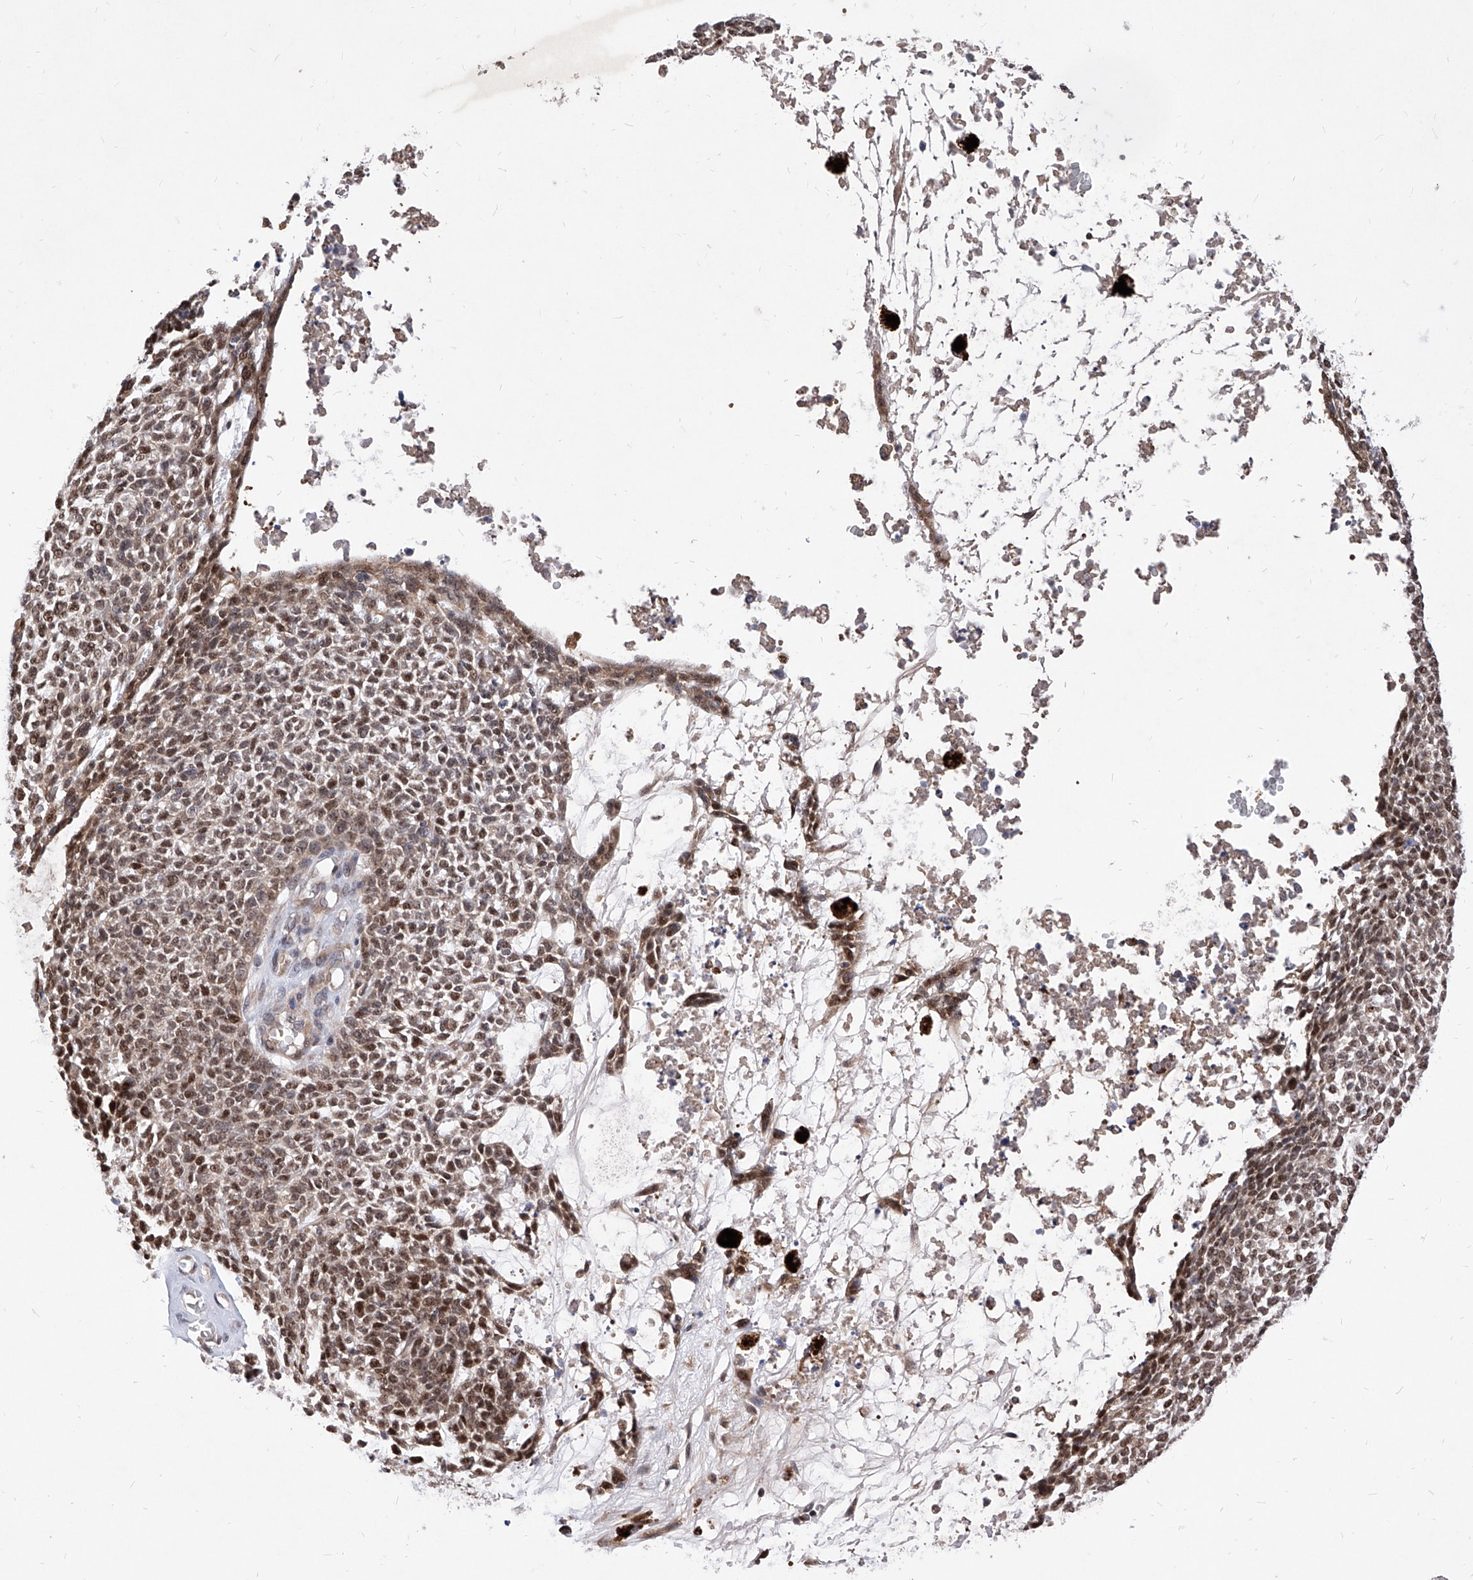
{"staining": {"intensity": "moderate", "quantity": ">75%", "location": "nuclear"}, "tissue": "skin cancer", "cell_type": "Tumor cells", "image_type": "cancer", "snomed": [{"axis": "morphology", "description": "Basal cell carcinoma"}, {"axis": "topography", "description": "Skin"}], "caption": "Immunohistochemical staining of human skin basal cell carcinoma shows medium levels of moderate nuclear protein expression in approximately >75% of tumor cells.", "gene": "LGR4", "patient": {"sex": "female", "age": 84}}